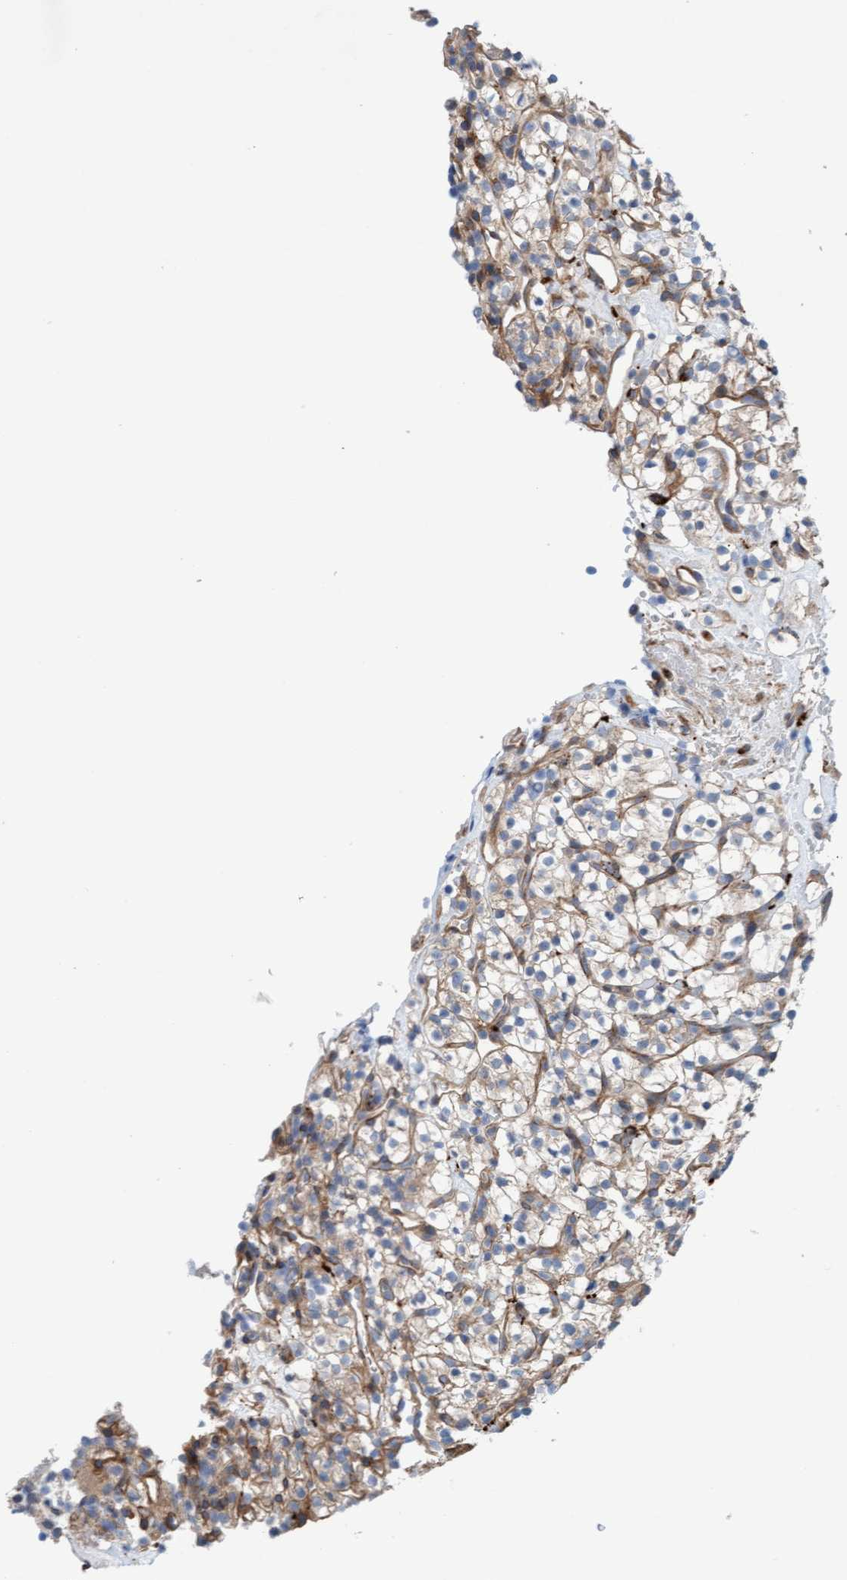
{"staining": {"intensity": "weak", "quantity": "25%-75%", "location": "cytoplasmic/membranous"}, "tissue": "renal cancer", "cell_type": "Tumor cells", "image_type": "cancer", "snomed": [{"axis": "morphology", "description": "Adenocarcinoma, NOS"}, {"axis": "topography", "description": "Kidney"}], "caption": "The photomicrograph displays a brown stain indicating the presence of a protein in the cytoplasmic/membranous of tumor cells in renal cancer. Ihc stains the protein in brown and the nuclei are stained blue.", "gene": "CDK5RAP3", "patient": {"sex": "female", "age": 57}}